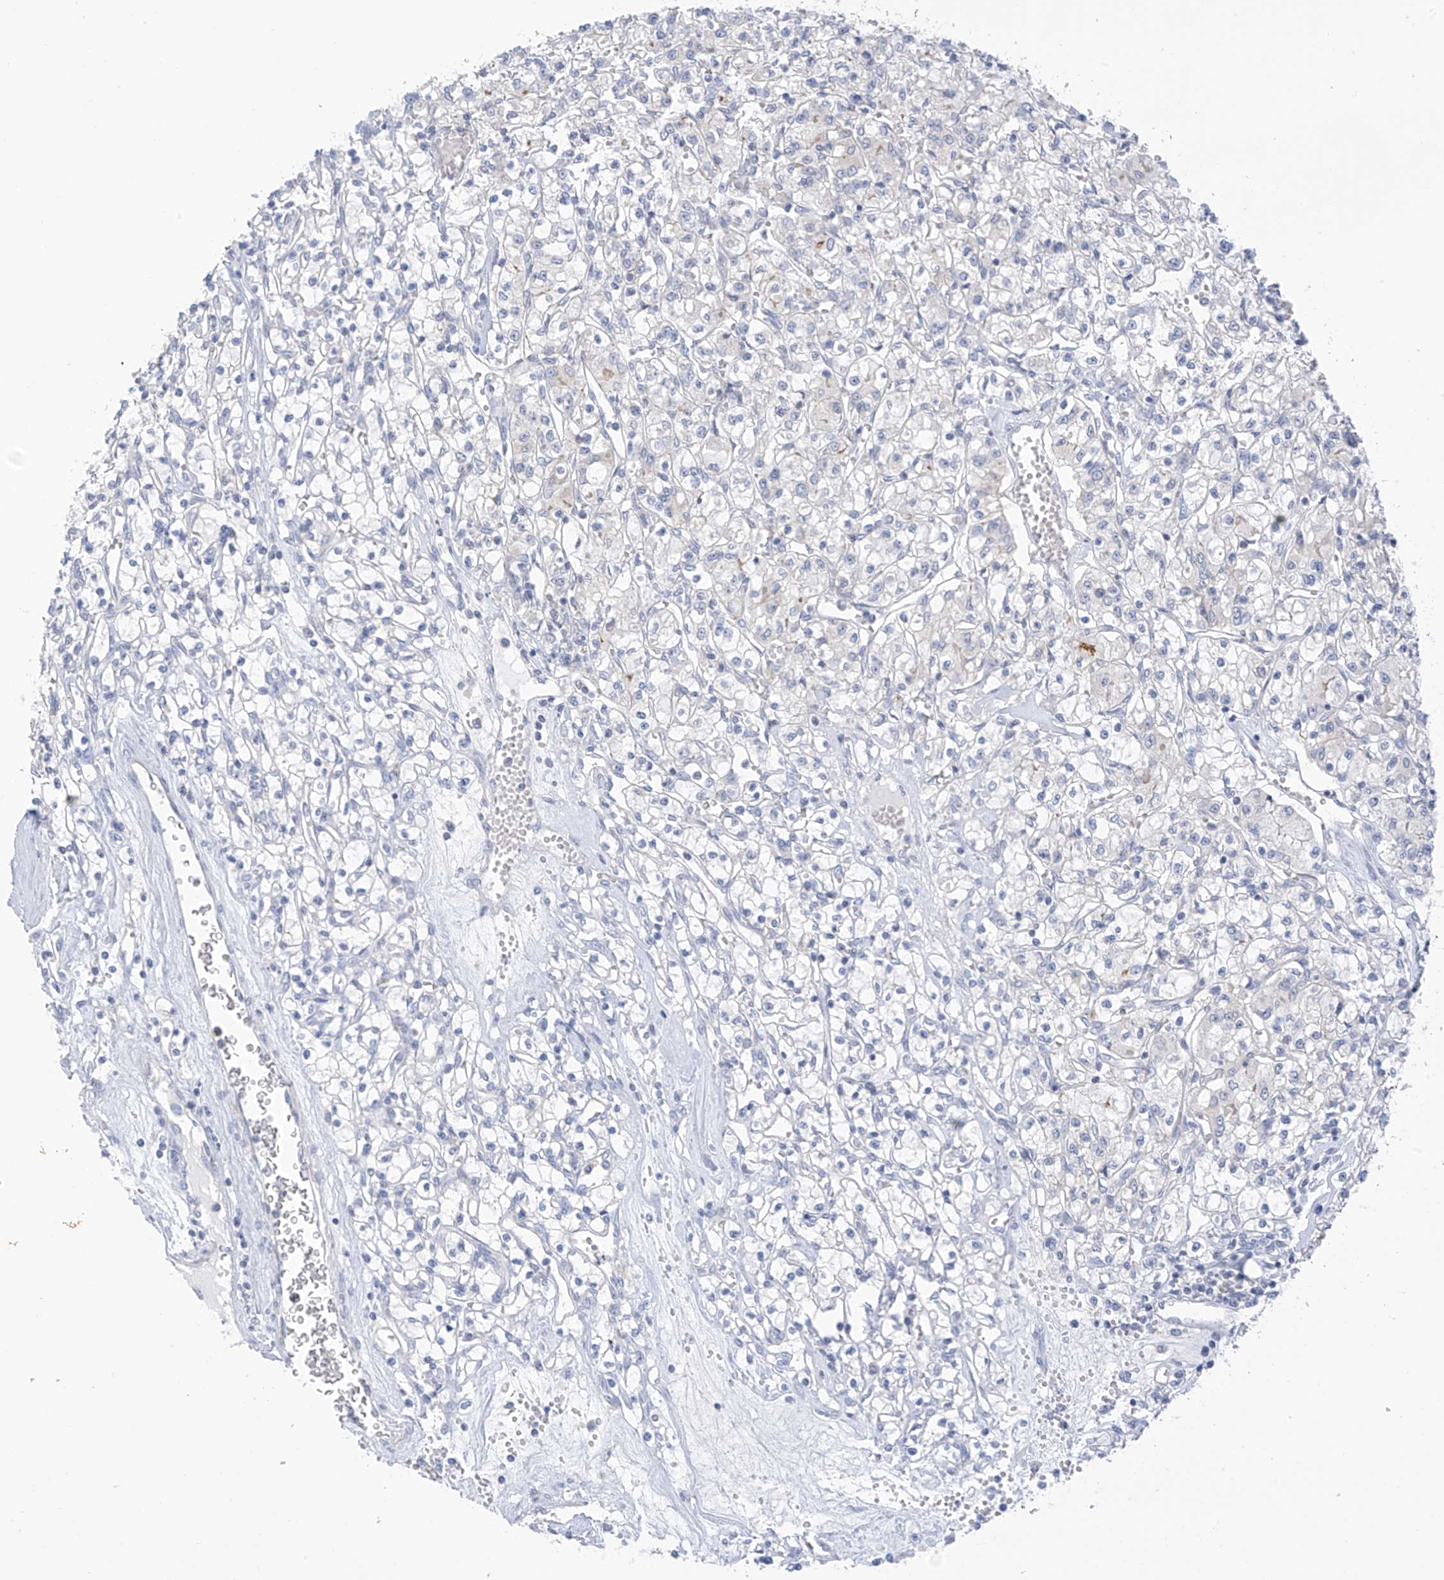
{"staining": {"intensity": "negative", "quantity": "none", "location": "none"}, "tissue": "renal cancer", "cell_type": "Tumor cells", "image_type": "cancer", "snomed": [{"axis": "morphology", "description": "Adenocarcinoma, NOS"}, {"axis": "topography", "description": "Kidney"}], "caption": "The photomicrograph displays no staining of tumor cells in renal cancer (adenocarcinoma). (DAB (3,3'-diaminobenzidine) immunohistochemistry (IHC) visualized using brightfield microscopy, high magnification).", "gene": "SLC6A12", "patient": {"sex": "female", "age": 59}}